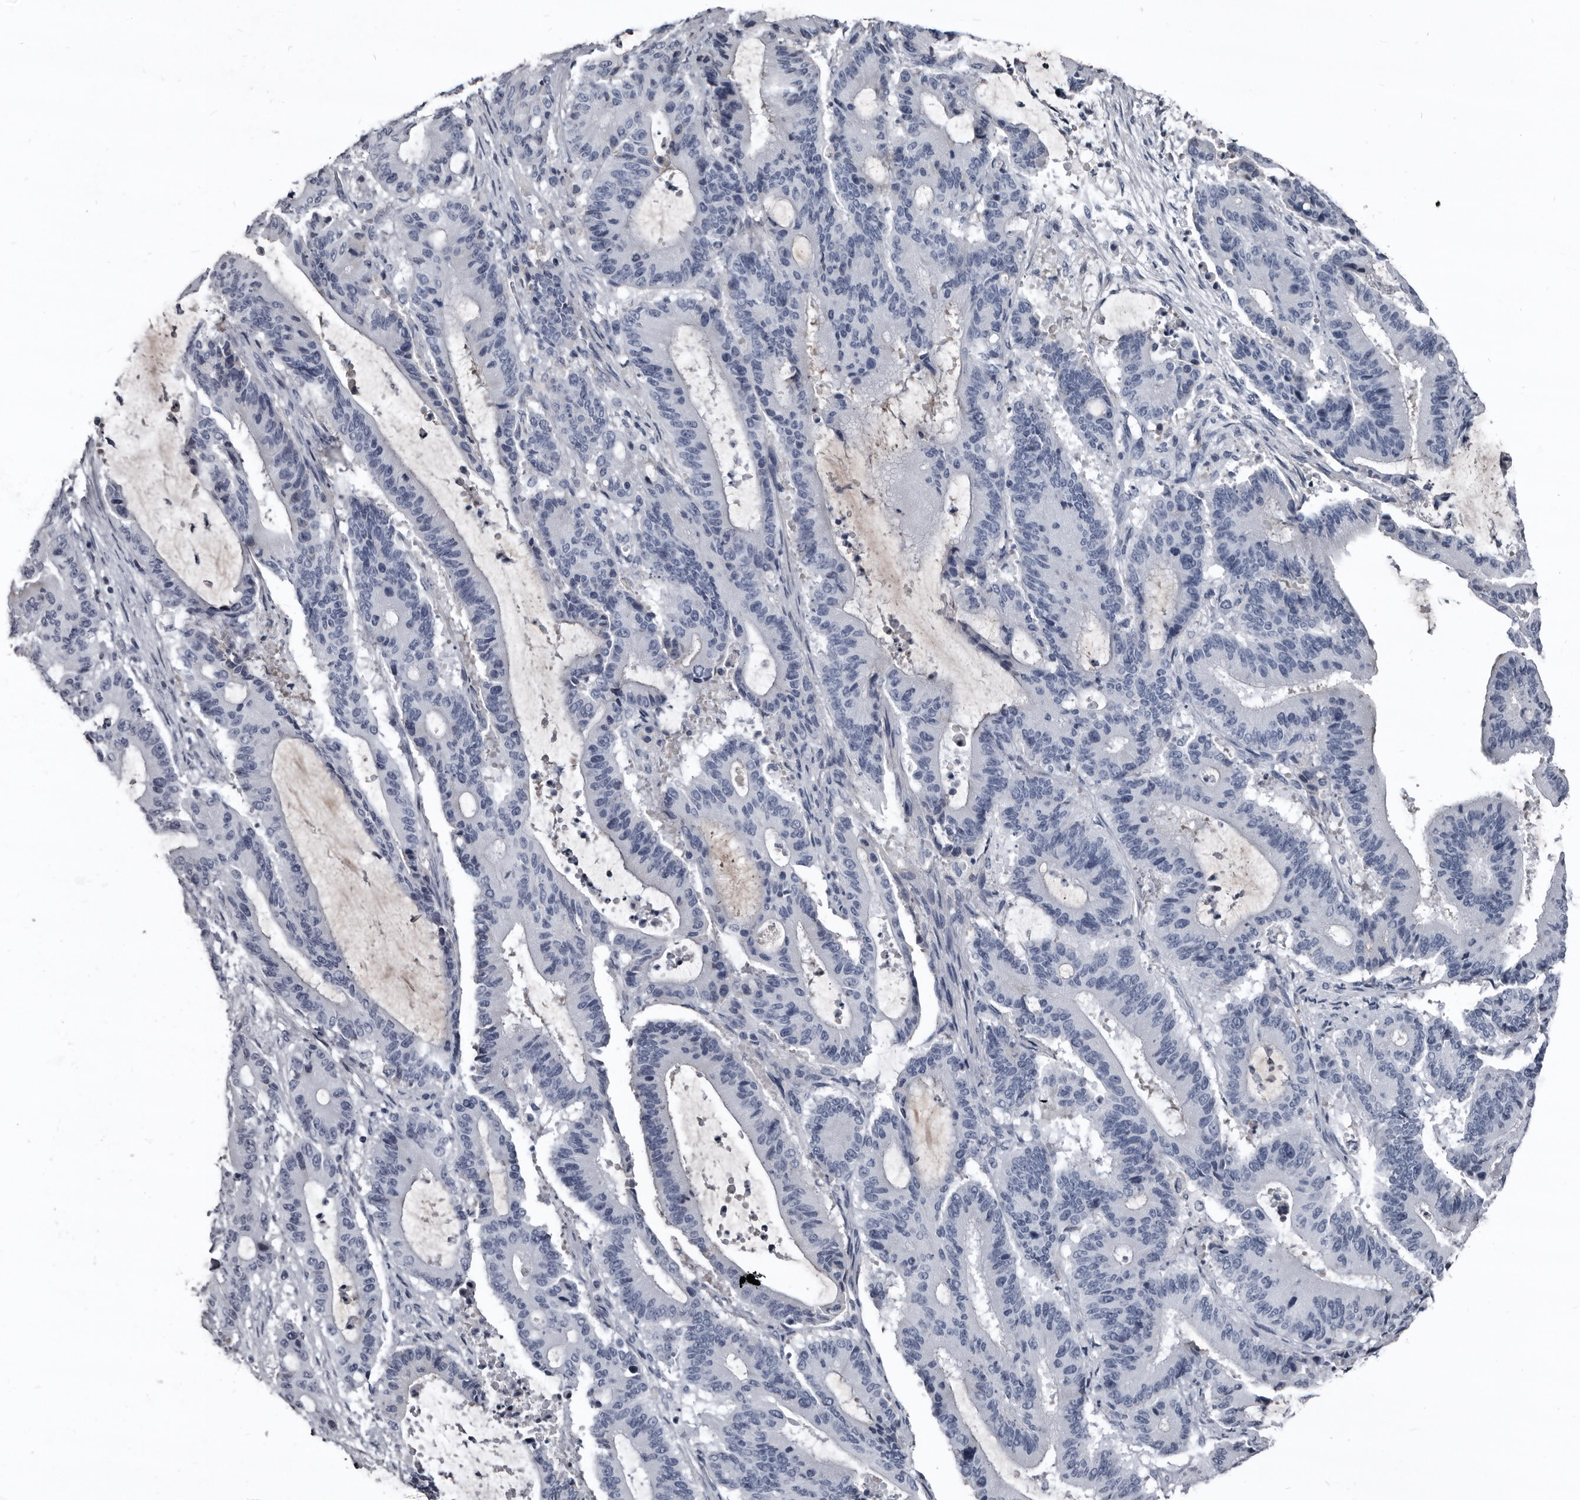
{"staining": {"intensity": "negative", "quantity": "none", "location": "none"}, "tissue": "liver cancer", "cell_type": "Tumor cells", "image_type": "cancer", "snomed": [{"axis": "morphology", "description": "Cholangiocarcinoma"}, {"axis": "topography", "description": "Liver"}], "caption": "The histopathology image reveals no staining of tumor cells in liver cholangiocarcinoma.", "gene": "GREB1", "patient": {"sex": "female", "age": 73}}